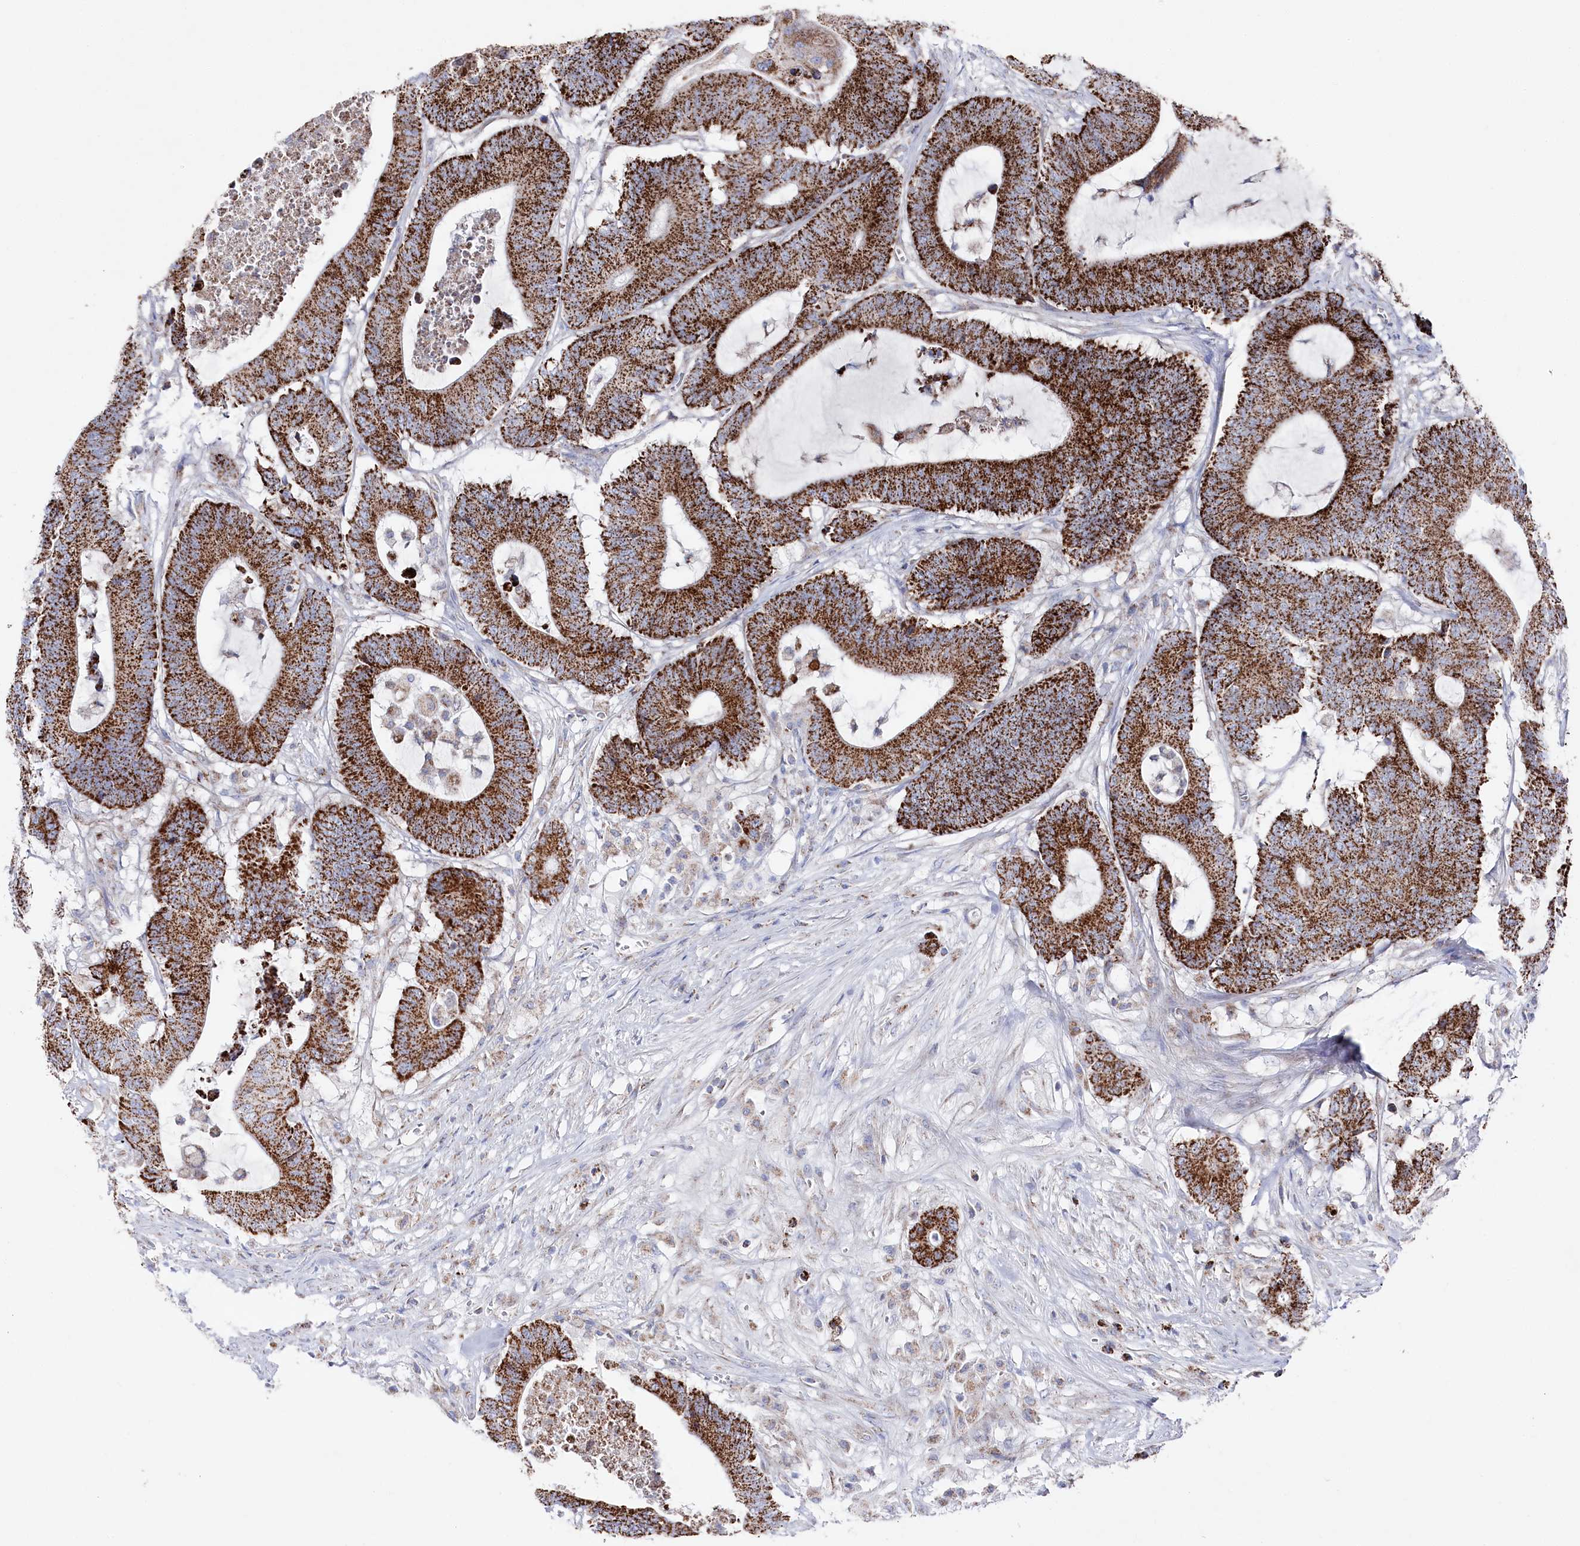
{"staining": {"intensity": "strong", "quantity": ">75%", "location": "cytoplasmic/membranous"}, "tissue": "colorectal cancer", "cell_type": "Tumor cells", "image_type": "cancer", "snomed": [{"axis": "morphology", "description": "Adenocarcinoma, NOS"}, {"axis": "topography", "description": "Colon"}], "caption": "A brown stain highlights strong cytoplasmic/membranous staining of a protein in human colorectal adenocarcinoma tumor cells.", "gene": "GLS2", "patient": {"sex": "female", "age": 84}}